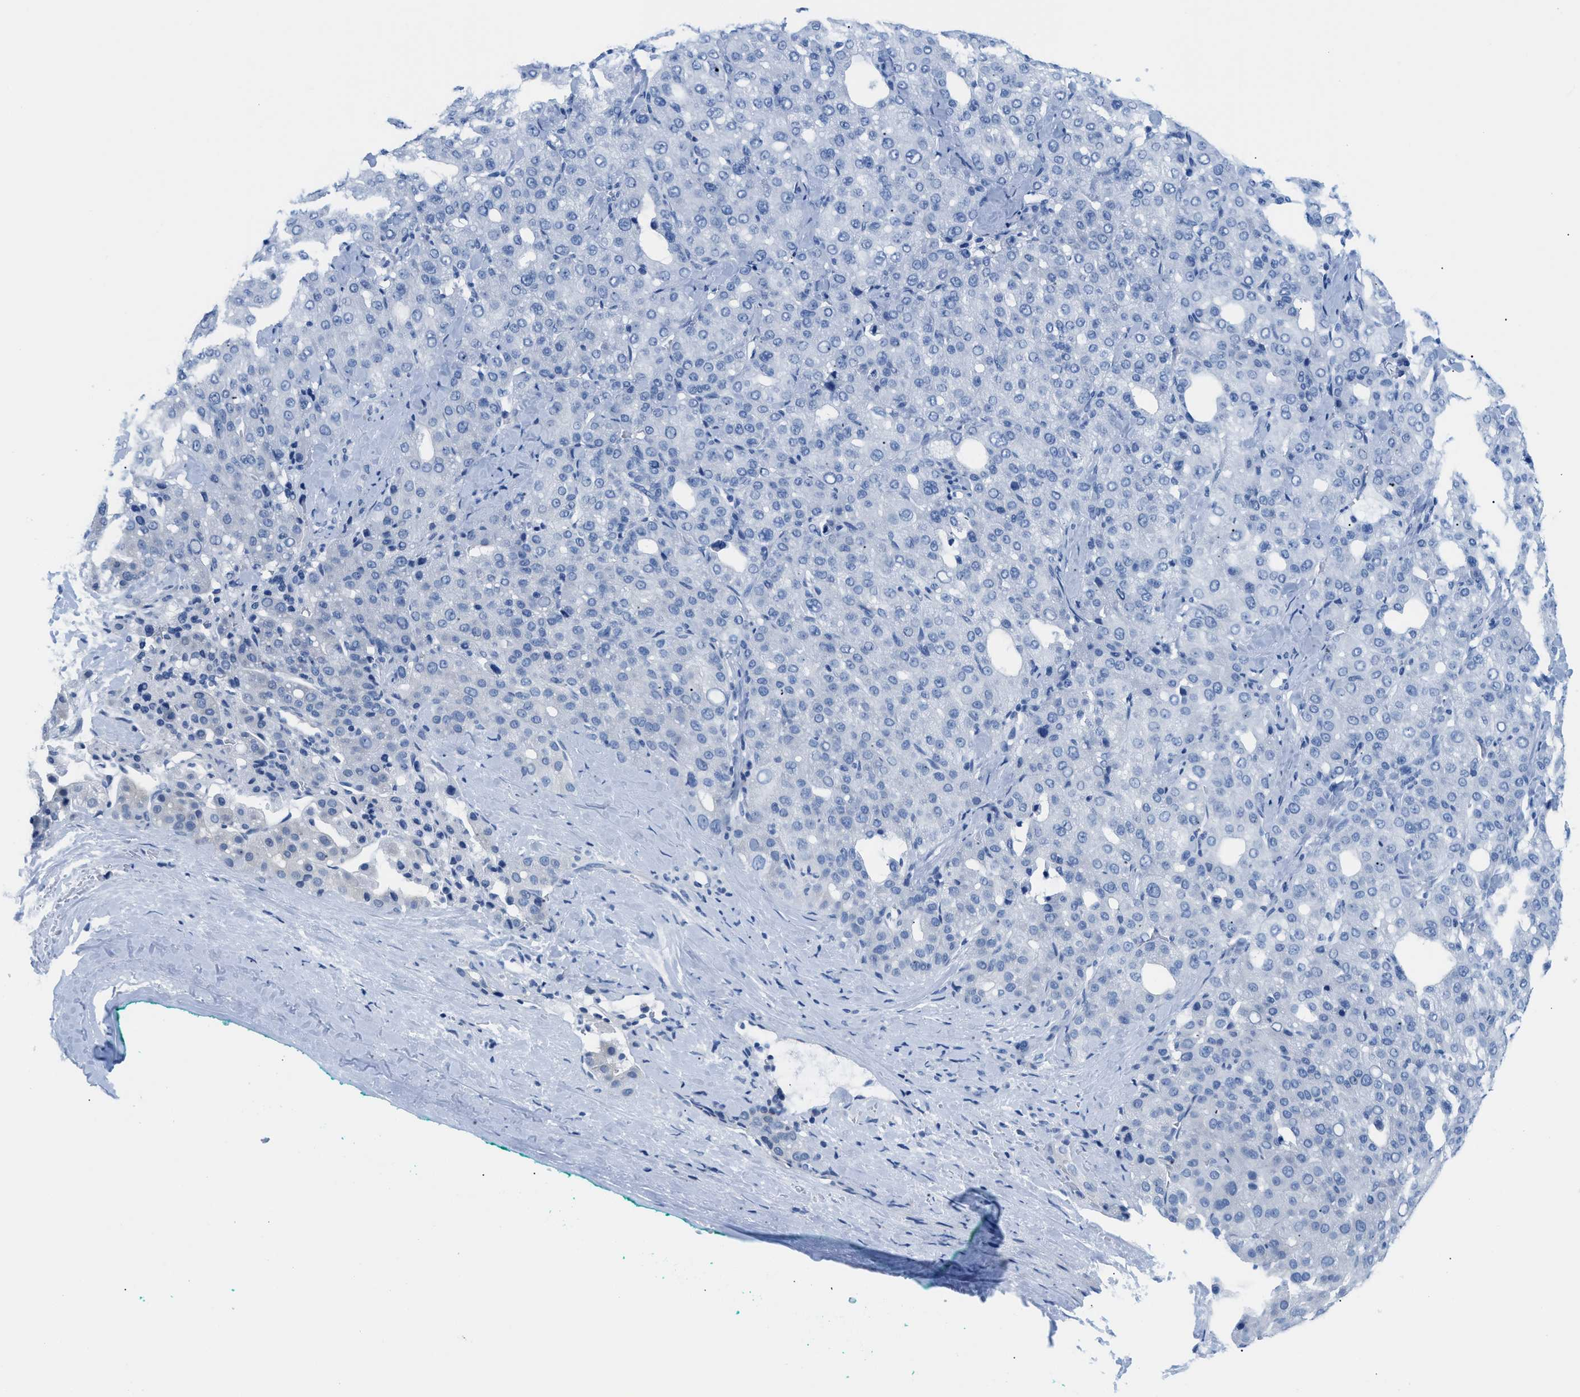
{"staining": {"intensity": "negative", "quantity": "none", "location": "none"}, "tissue": "liver cancer", "cell_type": "Tumor cells", "image_type": "cancer", "snomed": [{"axis": "morphology", "description": "Carcinoma, Hepatocellular, NOS"}, {"axis": "topography", "description": "Liver"}], "caption": "An image of human liver hepatocellular carcinoma is negative for staining in tumor cells. The staining was performed using DAB to visualize the protein expression in brown, while the nuclei were stained in blue with hematoxylin (Magnification: 20x).", "gene": "FDCSP", "patient": {"sex": "male", "age": 65}}